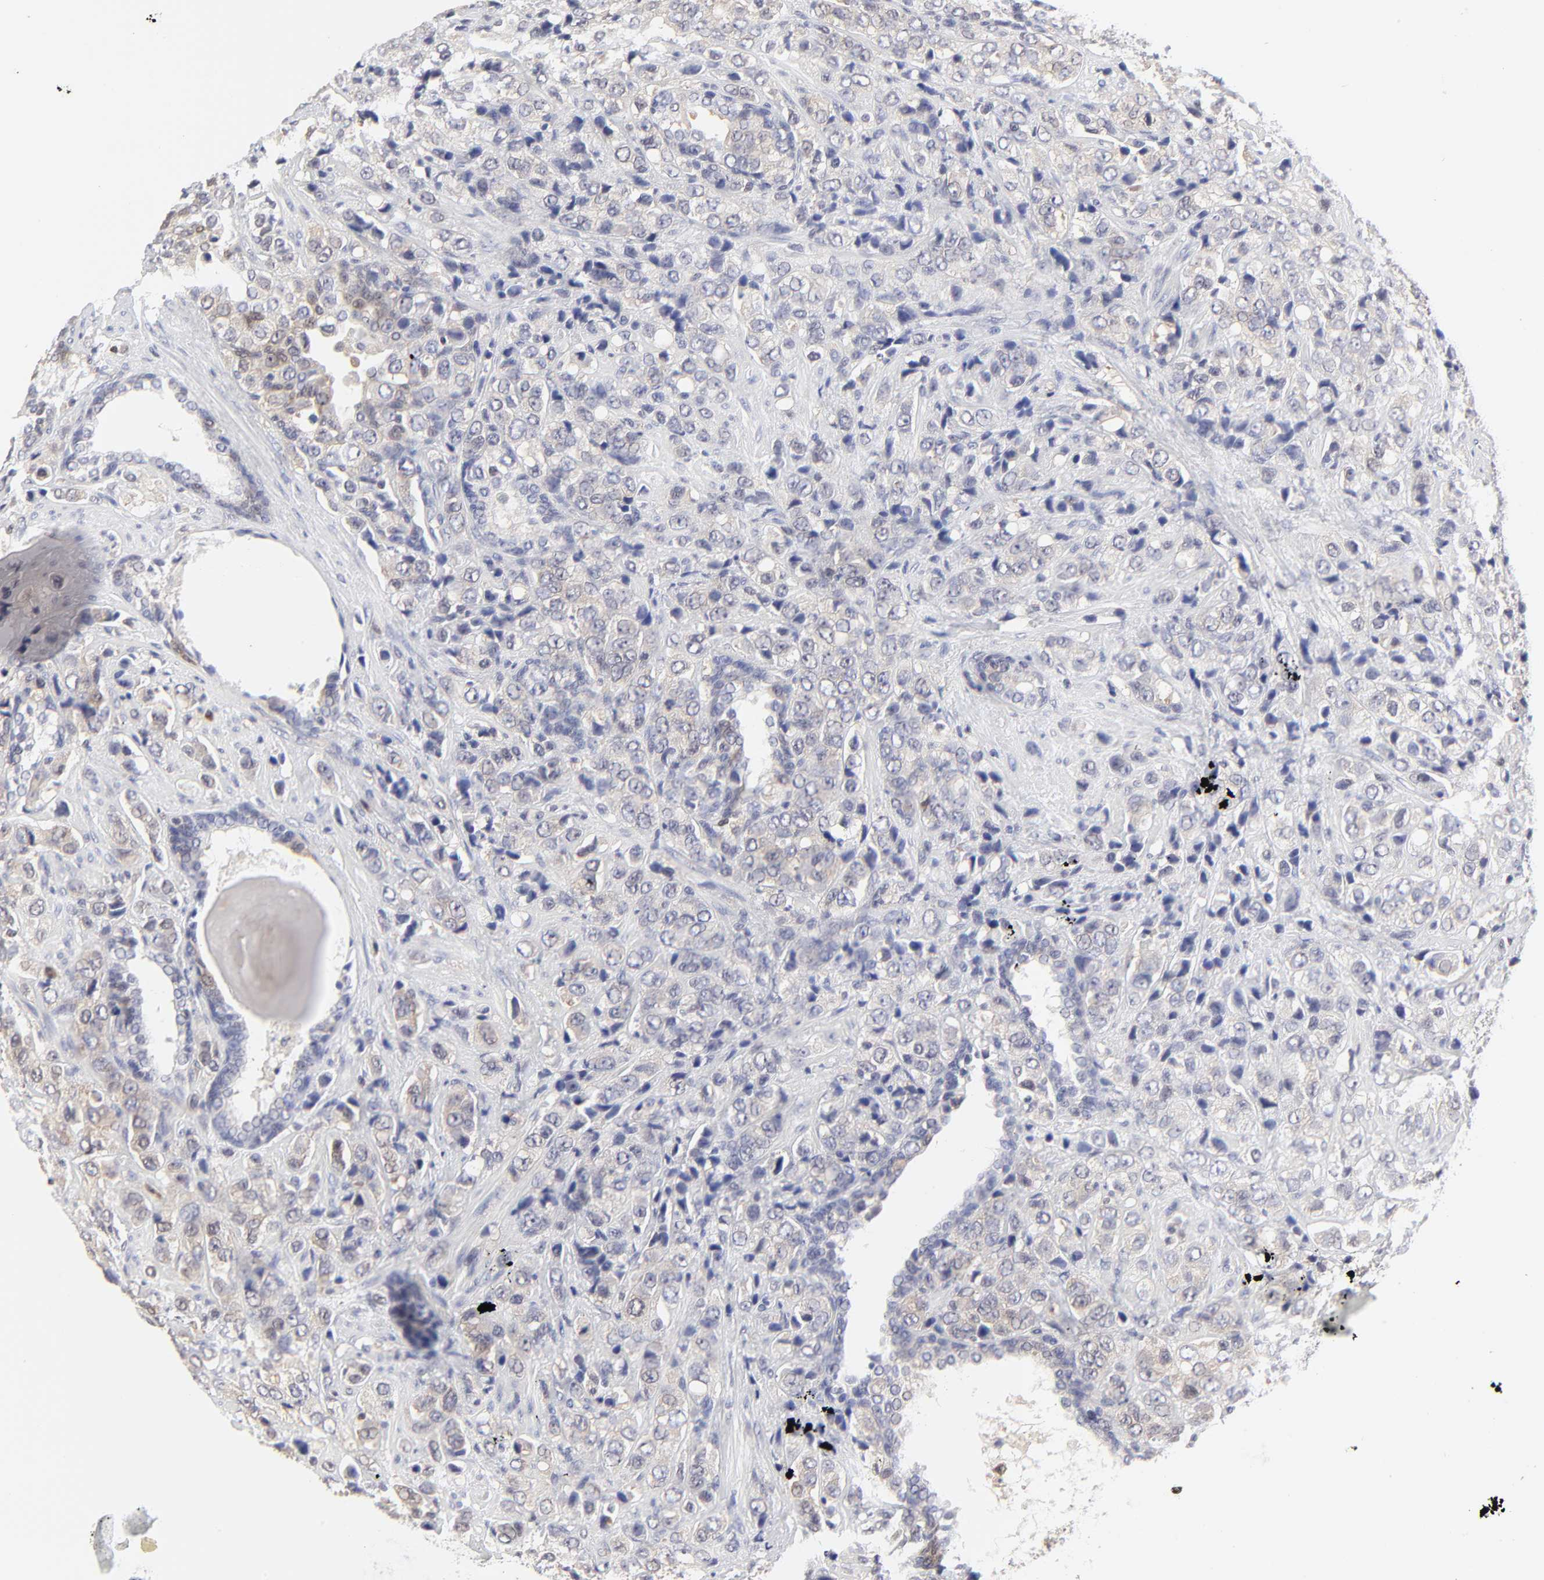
{"staining": {"intensity": "negative", "quantity": "none", "location": "none"}, "tissue": "prostate cancer", "cell_type": "Tumor cells", "image_type": "cancer", "snomed": [{"axis": "morphology", "description": "Adenocarcinoma, High grade"}, {"axis": "topography", "description": "Prostate"}], "caption": "This is an immunohistochemistry (IHC) image of prostate adenocarcinoma (high-grade). There is no expression in tumor cells.", "gene": "CASP3", "patient": {"sex": "male", "age": 70}}